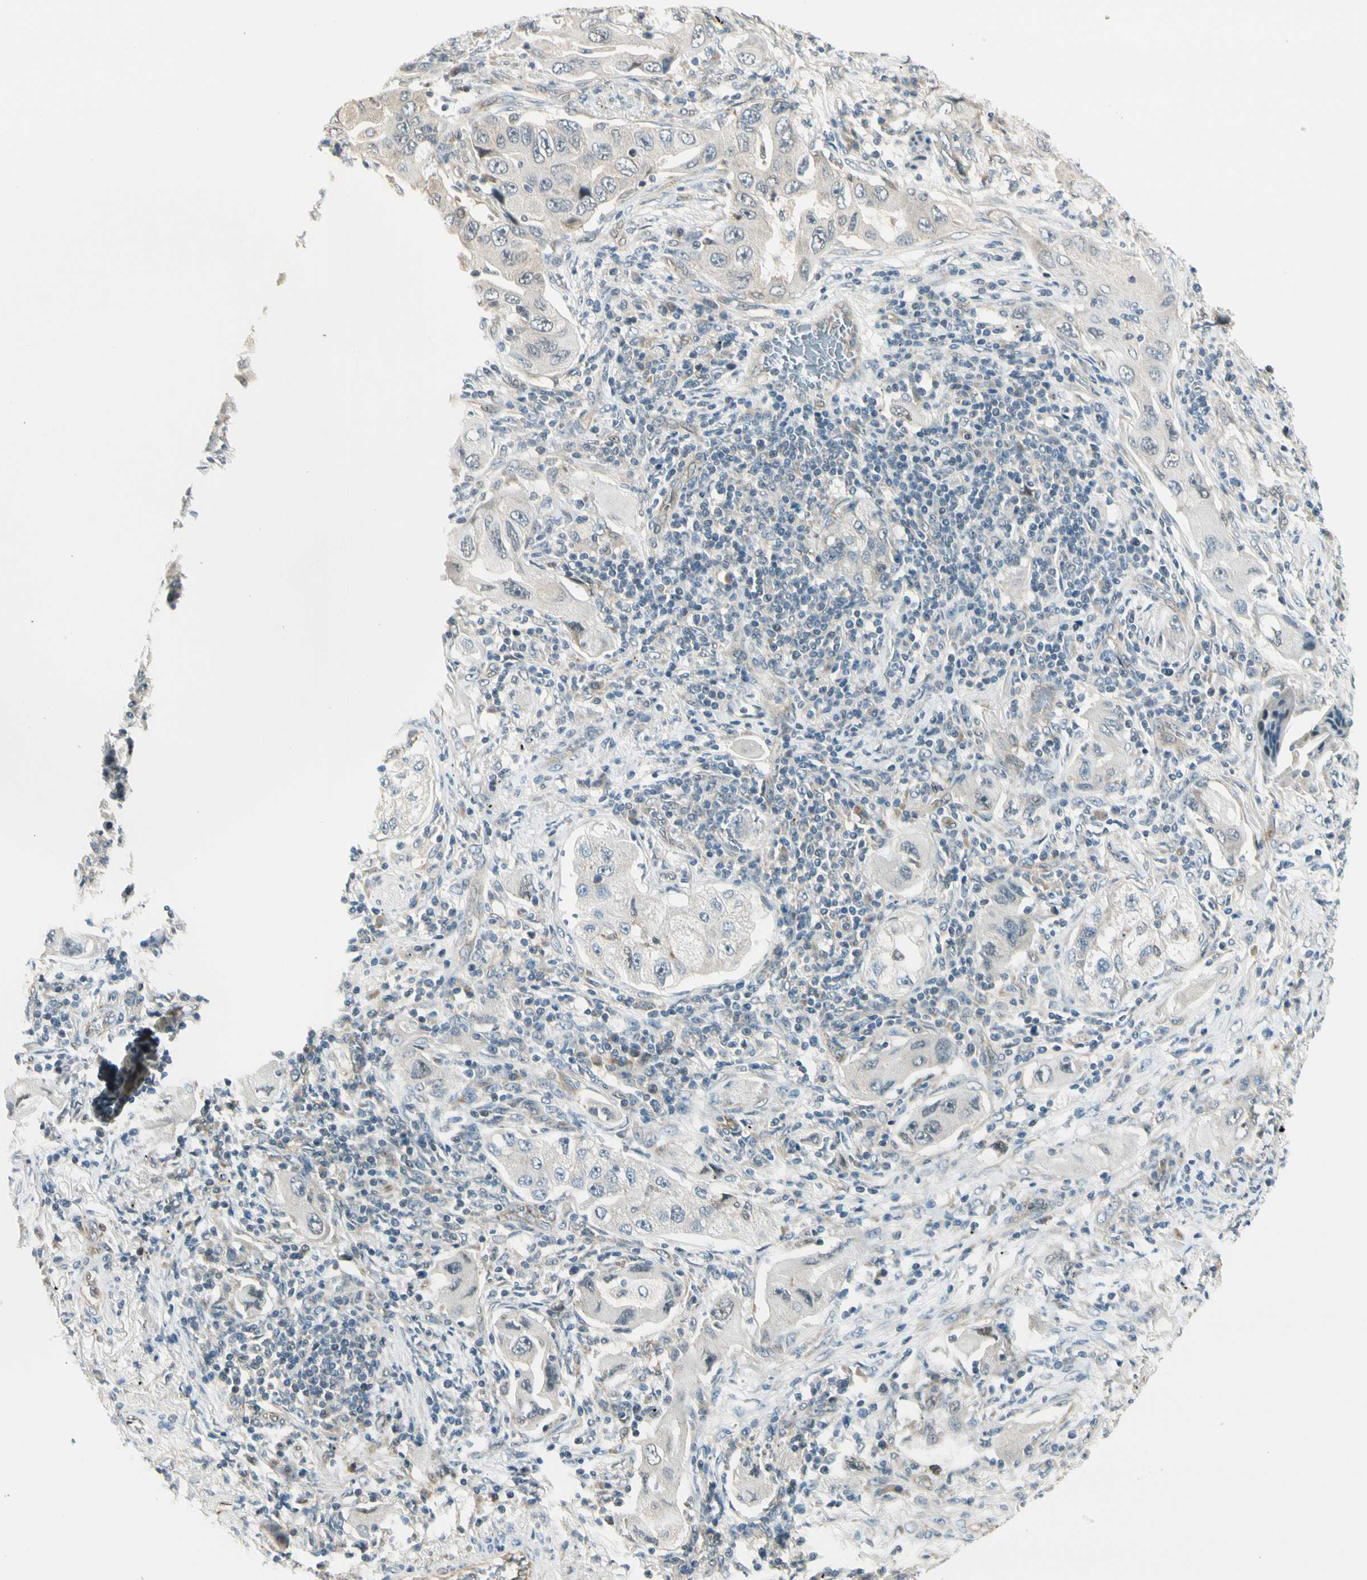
{"staining": {"intensity": "negative", "quantity": "none", "location": "none"}, "tissue": "lung cancer", "cell_type": "Tumor cells", "image_type": "cancer", "snomed": [{"axis": "morphology", "description": "Adenocarcinoma, NOS"}, {"axis": "topography", "description": "Lung"}], "caption": "Immunohistochemistry (IHC) of human lung cancer (adenocarcinoma) exhibits no positivity in tumor cells.", "gene": "SVBP", "patient": {"sex": "female", "age": 65}}